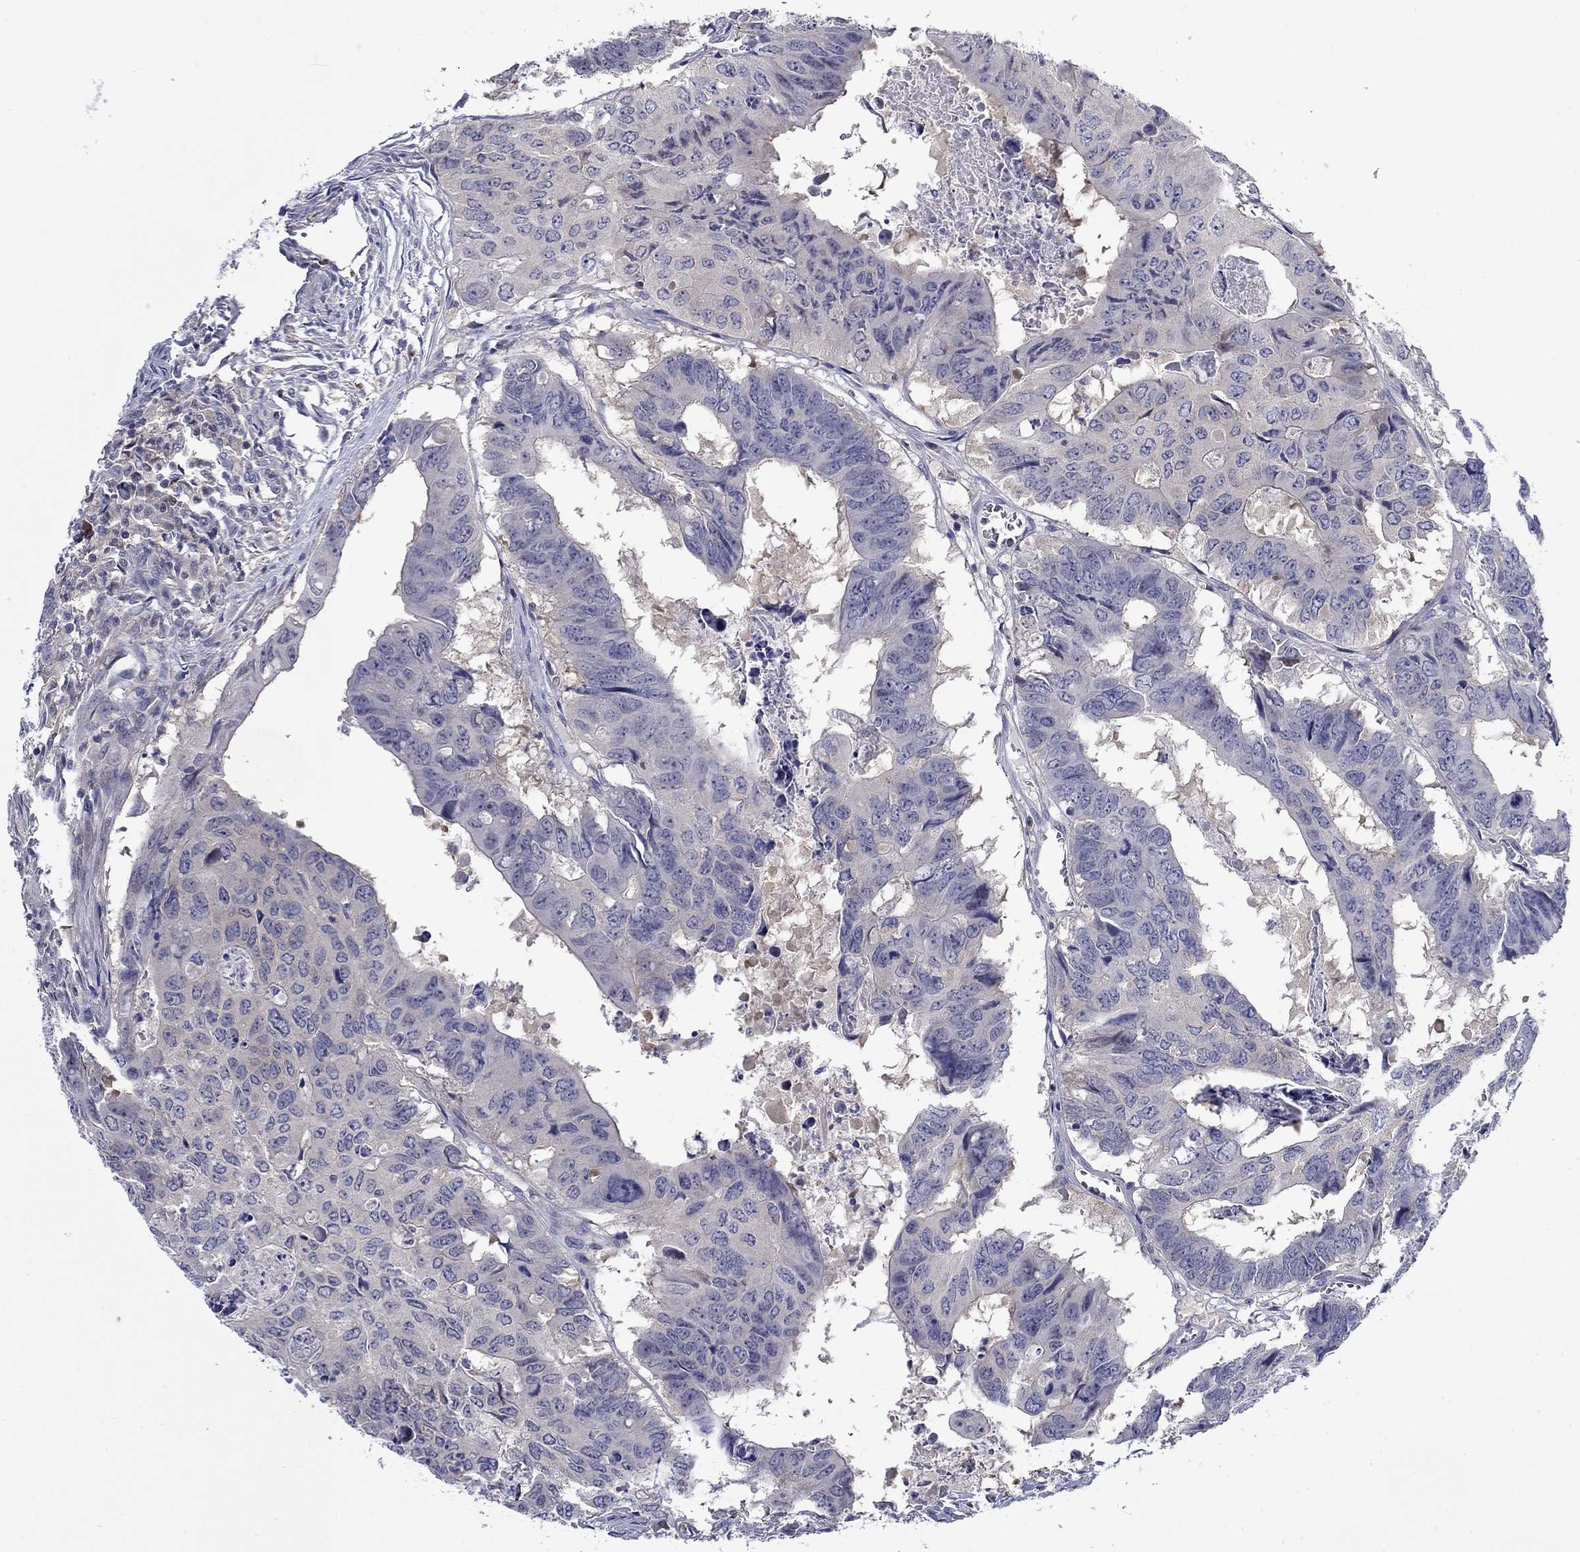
{"staining": {"intensity": "negative", "quantity": "none", "location": "none"}, "tissue": "colorectal cancer", "cell_type": "Tumor cells", "image_type": "cancer", "snomed": [{"axis": "morphology", "description": "Adenocarcinoma, NOS"}, {"axis": "topography", "description": "Colon"}], "caption": "Protein analysis of adenocarcinoma (colorectal) demonstrates no significant staining in tumor cells.", "gene": "POU2F2", "patient": {"sex": "male", "age": 79}}